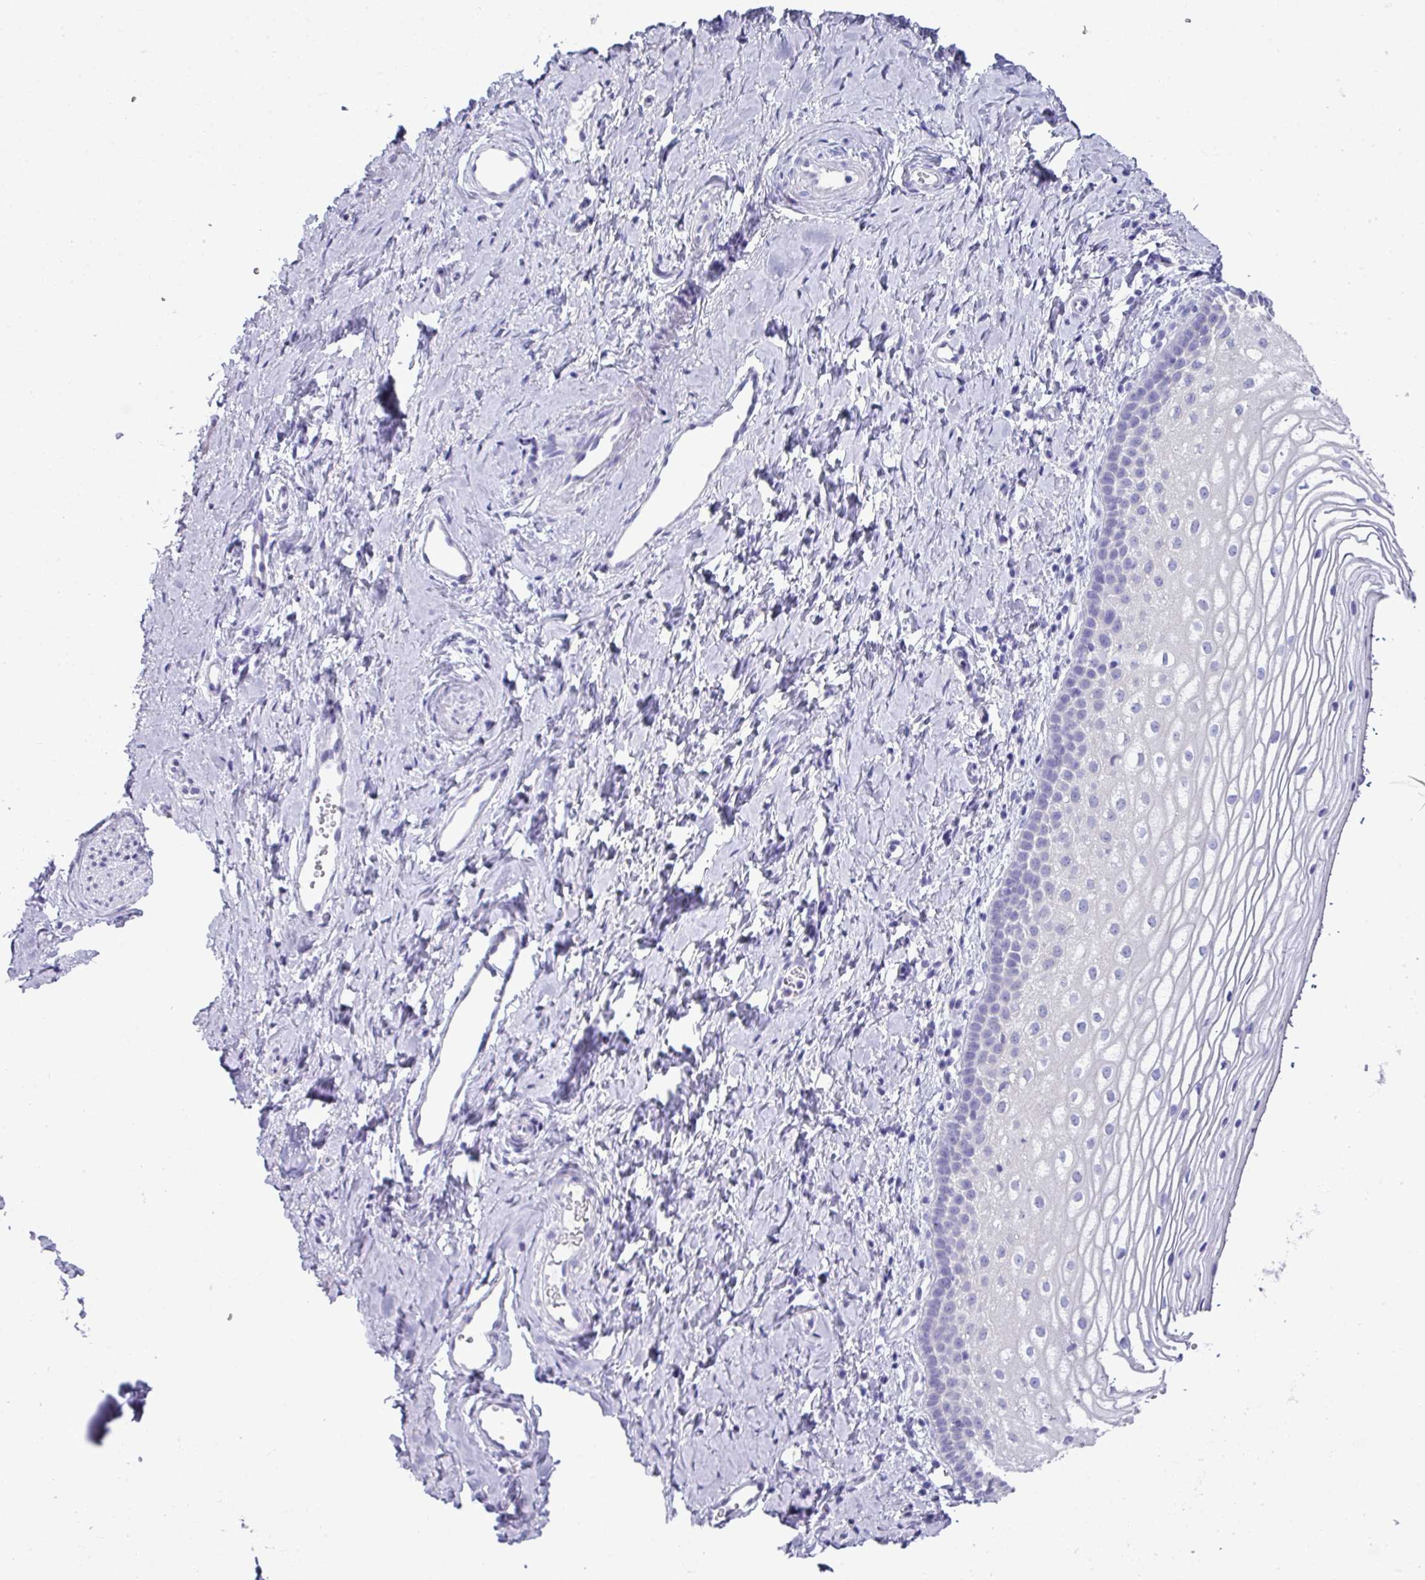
{"staining": {"intensity": "negative", "quantity": "none", "location": "none"}, "tissue": "vagina", "cell_type": "Squamous epithelial cells", "image_type": "normal", "snomed": [{"axis": "morphology", "description": "Normal tissue, NOS"}, {"axis": "topography", "description": "Vagina"}], "caption": "Human vagina stained for a protein using IHC demonstrates no staining in squamous epithelial cells.", "gene": "ABCC5", "patient": {"sex": "female", "age": 56}}